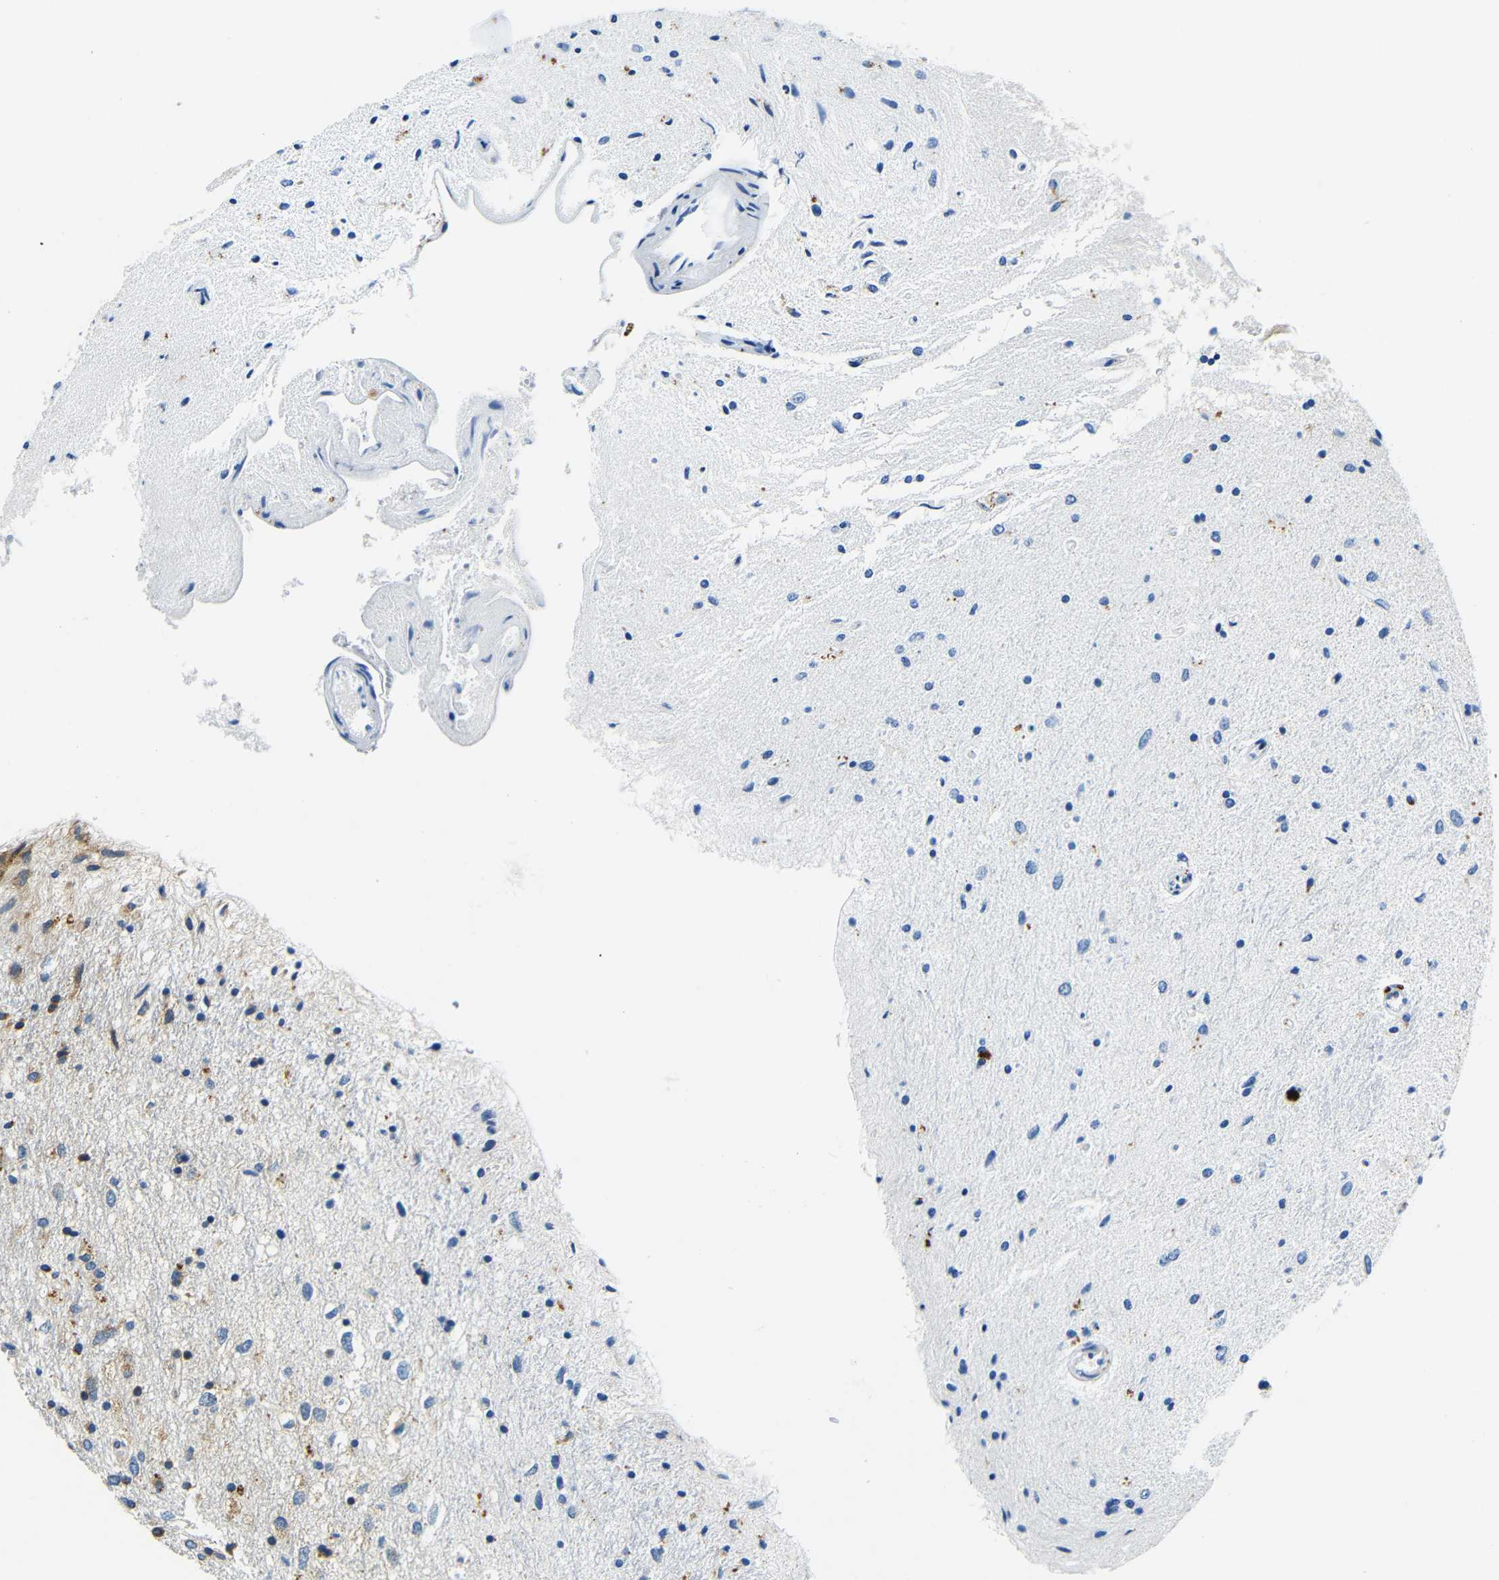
{"staining": {"intensity": "moderate", "quantity": "25%-75%", "location": "cytoplasmic/membranous"}, "tissue": "glioma", "cell_type": "Tumor cells", "image_type": "cancer", "snomed": [{"axis": "morphology", "description": "Glioma, malignant, Low grade"}, {"axis": "topography", "description": "Brain"}], "caption": "High-power microscopy captured an IHC micrograph of malignant glioma (low-grade), revealing moderate cytoplasmic/membranous staining in about 25%-75% of tumor cells.", "gene": "USO1", "patient": {"sex": "male", "age": 77}}